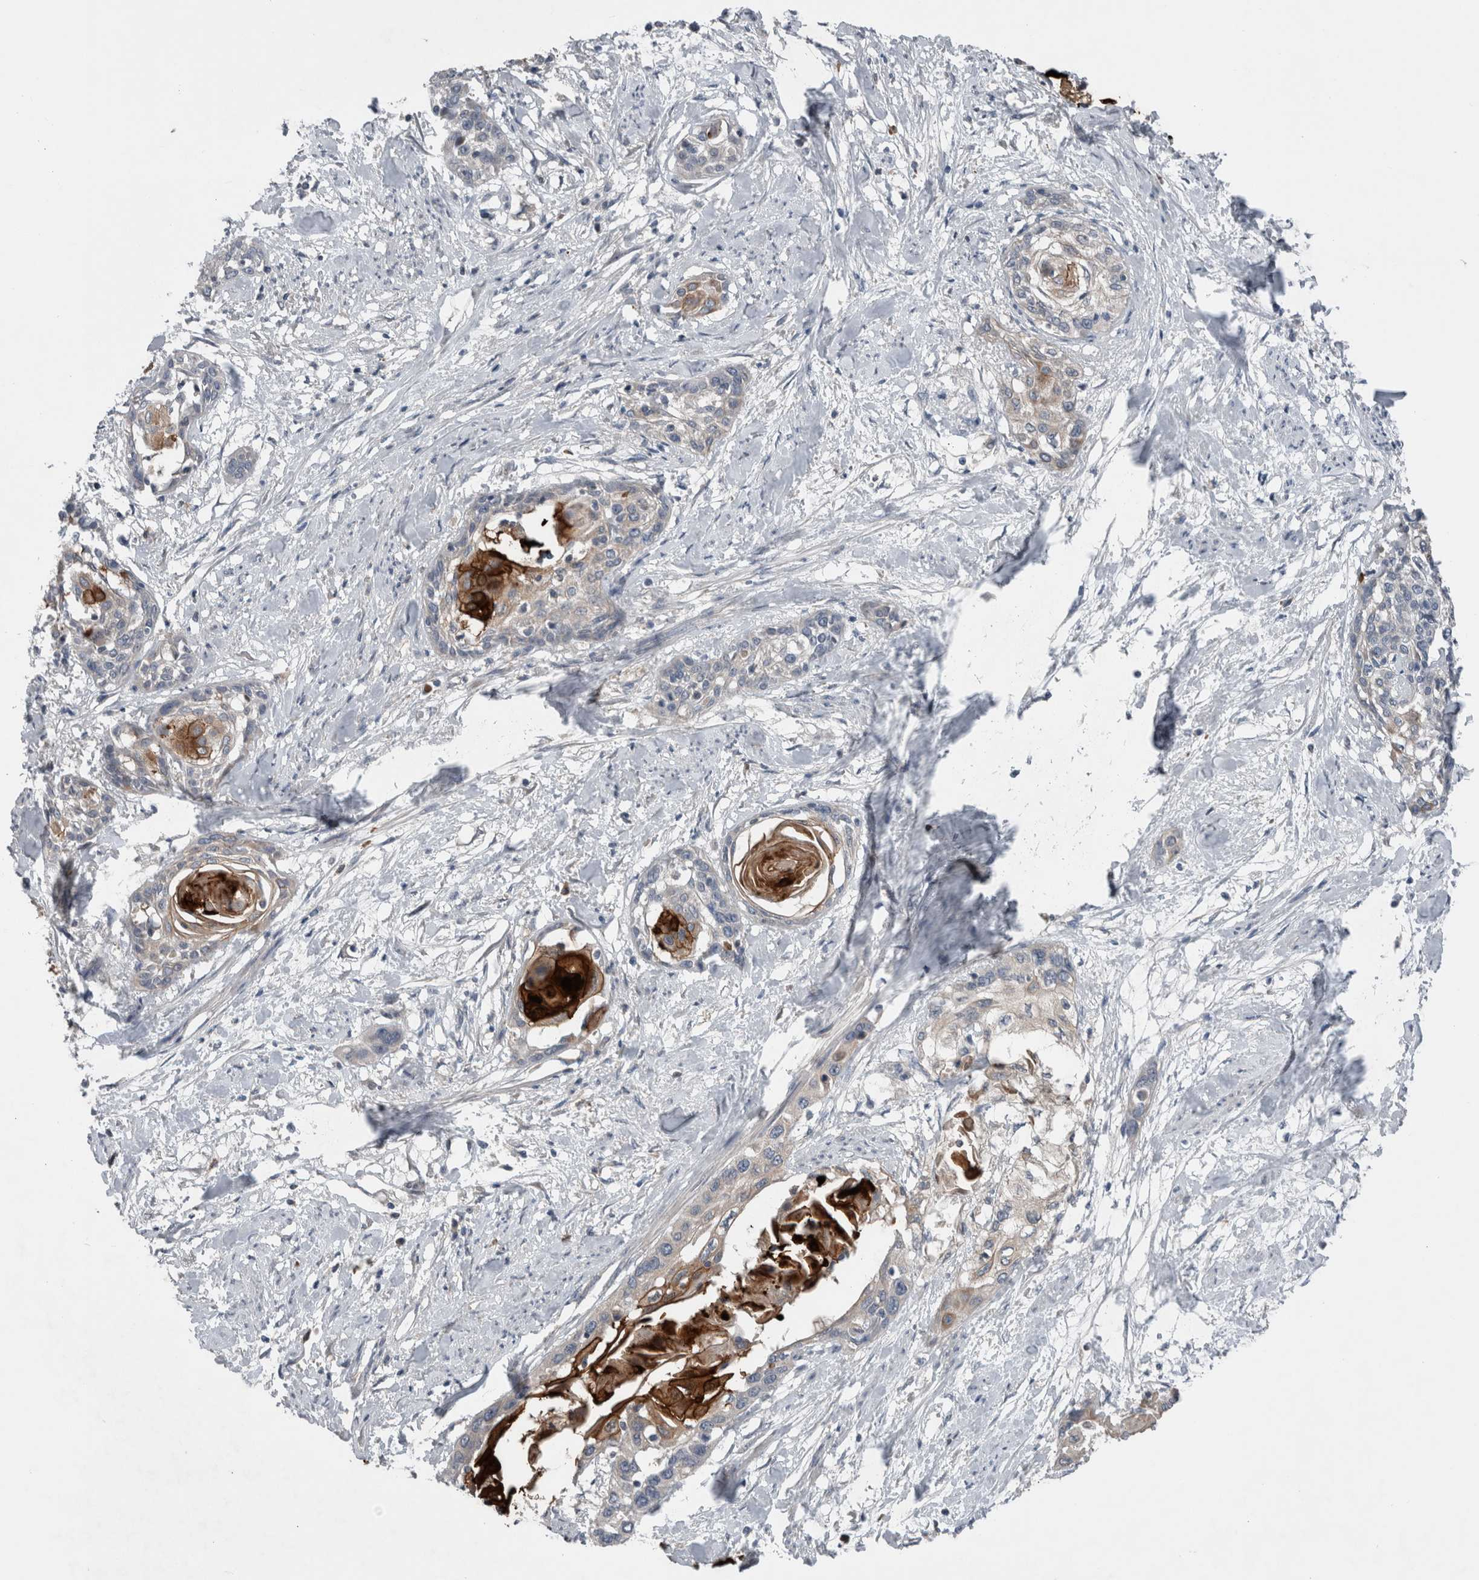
{"staining": {"intensity": "strong", "quantity": "<25%", "location": "cytoplasmic/membranous"}, "tissue": "cervical cancer", "cell_type": "Tumor cells", "image_type": "cancer", "snomed": [{"axis": "morphology", "description": "Squamous cell carcinoma, NOS"}, {"axis": "topography", "description": "Cervix"}], "caption": "Immunohistochemical staining of cervical squamous cell carcinoma displays medium levels of strong cytoplasmic/membranous protein expression in approximately <25% of tumor cells.", "gene": "CRNN", "patient": {"sex": "female", "age": 57}}